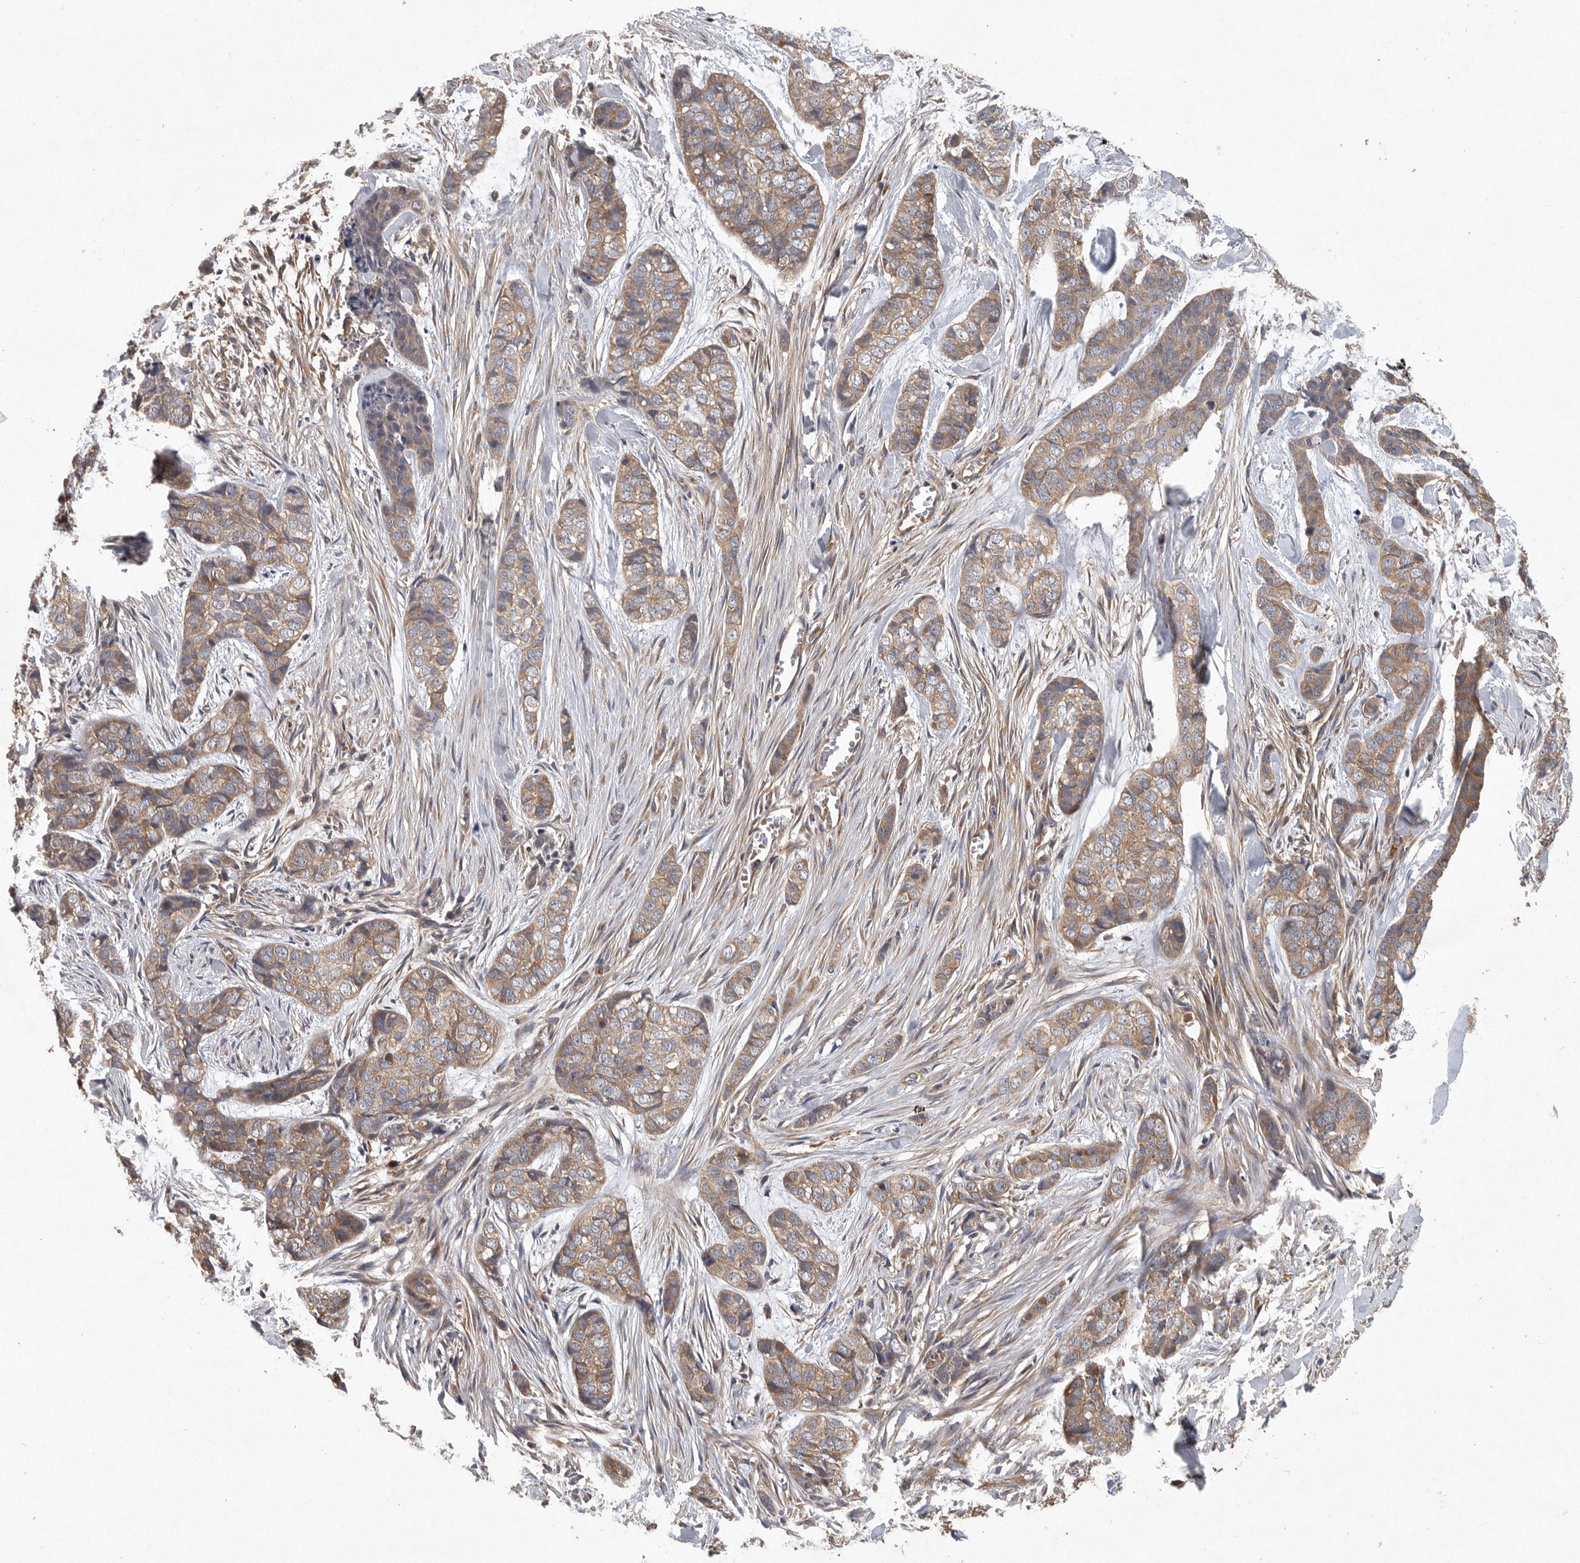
{"staining": {"intensity": "weak", "quantity": ">75%", "location": "cytoplasmic/membranous"}, "tissue": "skin cancer", "cell_type": "Tumor cells", "image_type": "cancer", "snomed": [{"axis": "morphology", "description": "Basal cell carcinoma"}, {"axis": "topography", "description": "Skin"}], "caption": "A histopathology image of human skin basal cell carcinoma stained for a protein reveals weak cytoplasmic/membranous brown staining in tumor cells. Immunohistochemistry (ihc) stains the protein of interest in brown and the nuclei are stained blue.", "gene": "OXR1", "patient": {"sex": "female", "age": 64}}